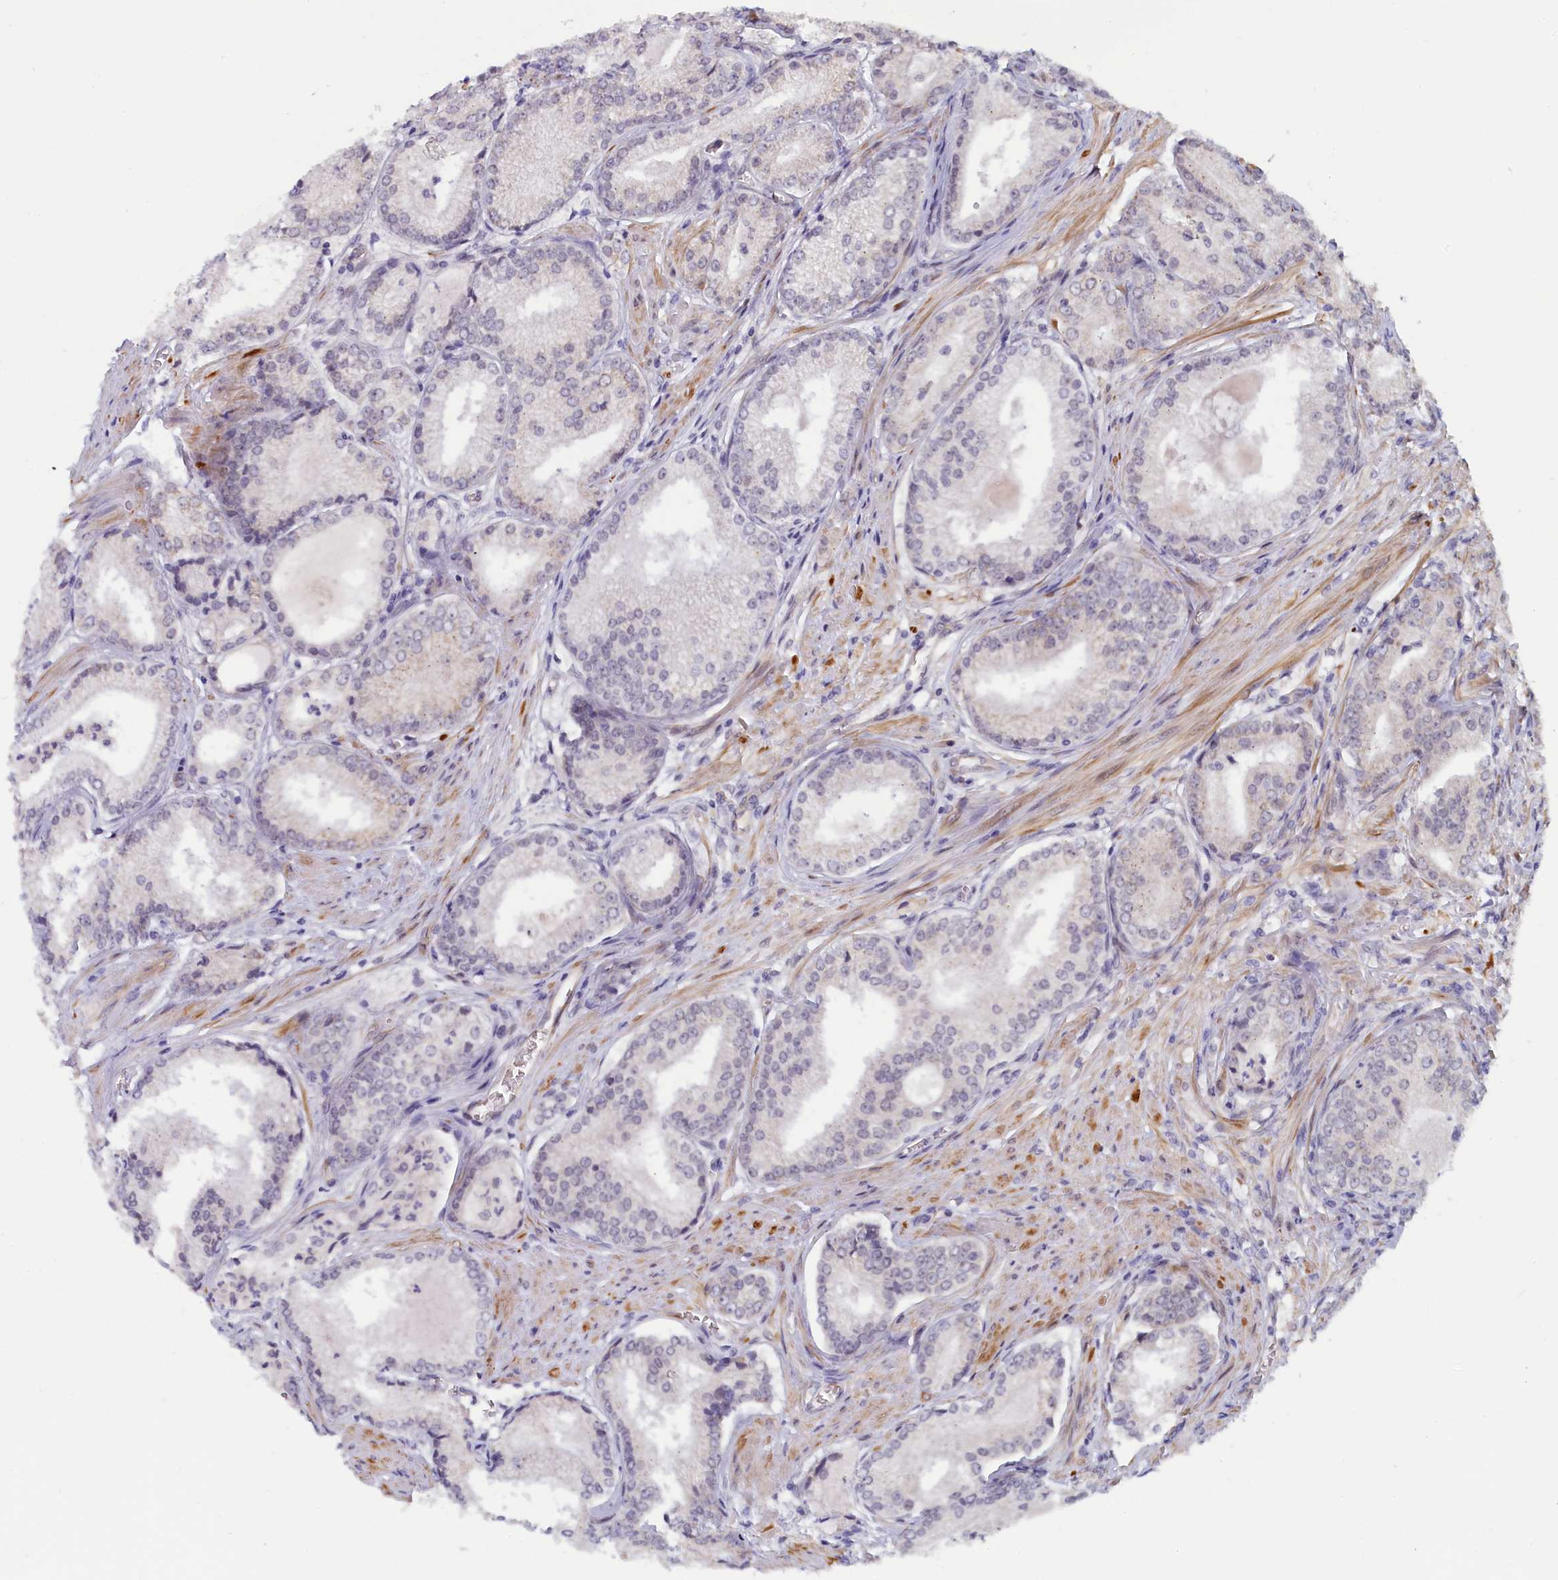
{"staining": {"intensity": "weak", "quantity": "<25%", "location": "cytoplasmic/membranous"}, "tissue": "prostate cancer", "cell_type": "Tumor cells", "image_type": "cancer", "snomed": [{"axis": "morphology", "description": "Adenocarcinoma, Low grade"}, {"axis": "topography", "description": "Prostate"}], "caption": "There is no significant expression in tumor cells of prostate adenocarcinoma (low-grade).", "gene": "IGFALS", "patient": {"sex": "male", "age": 54}}